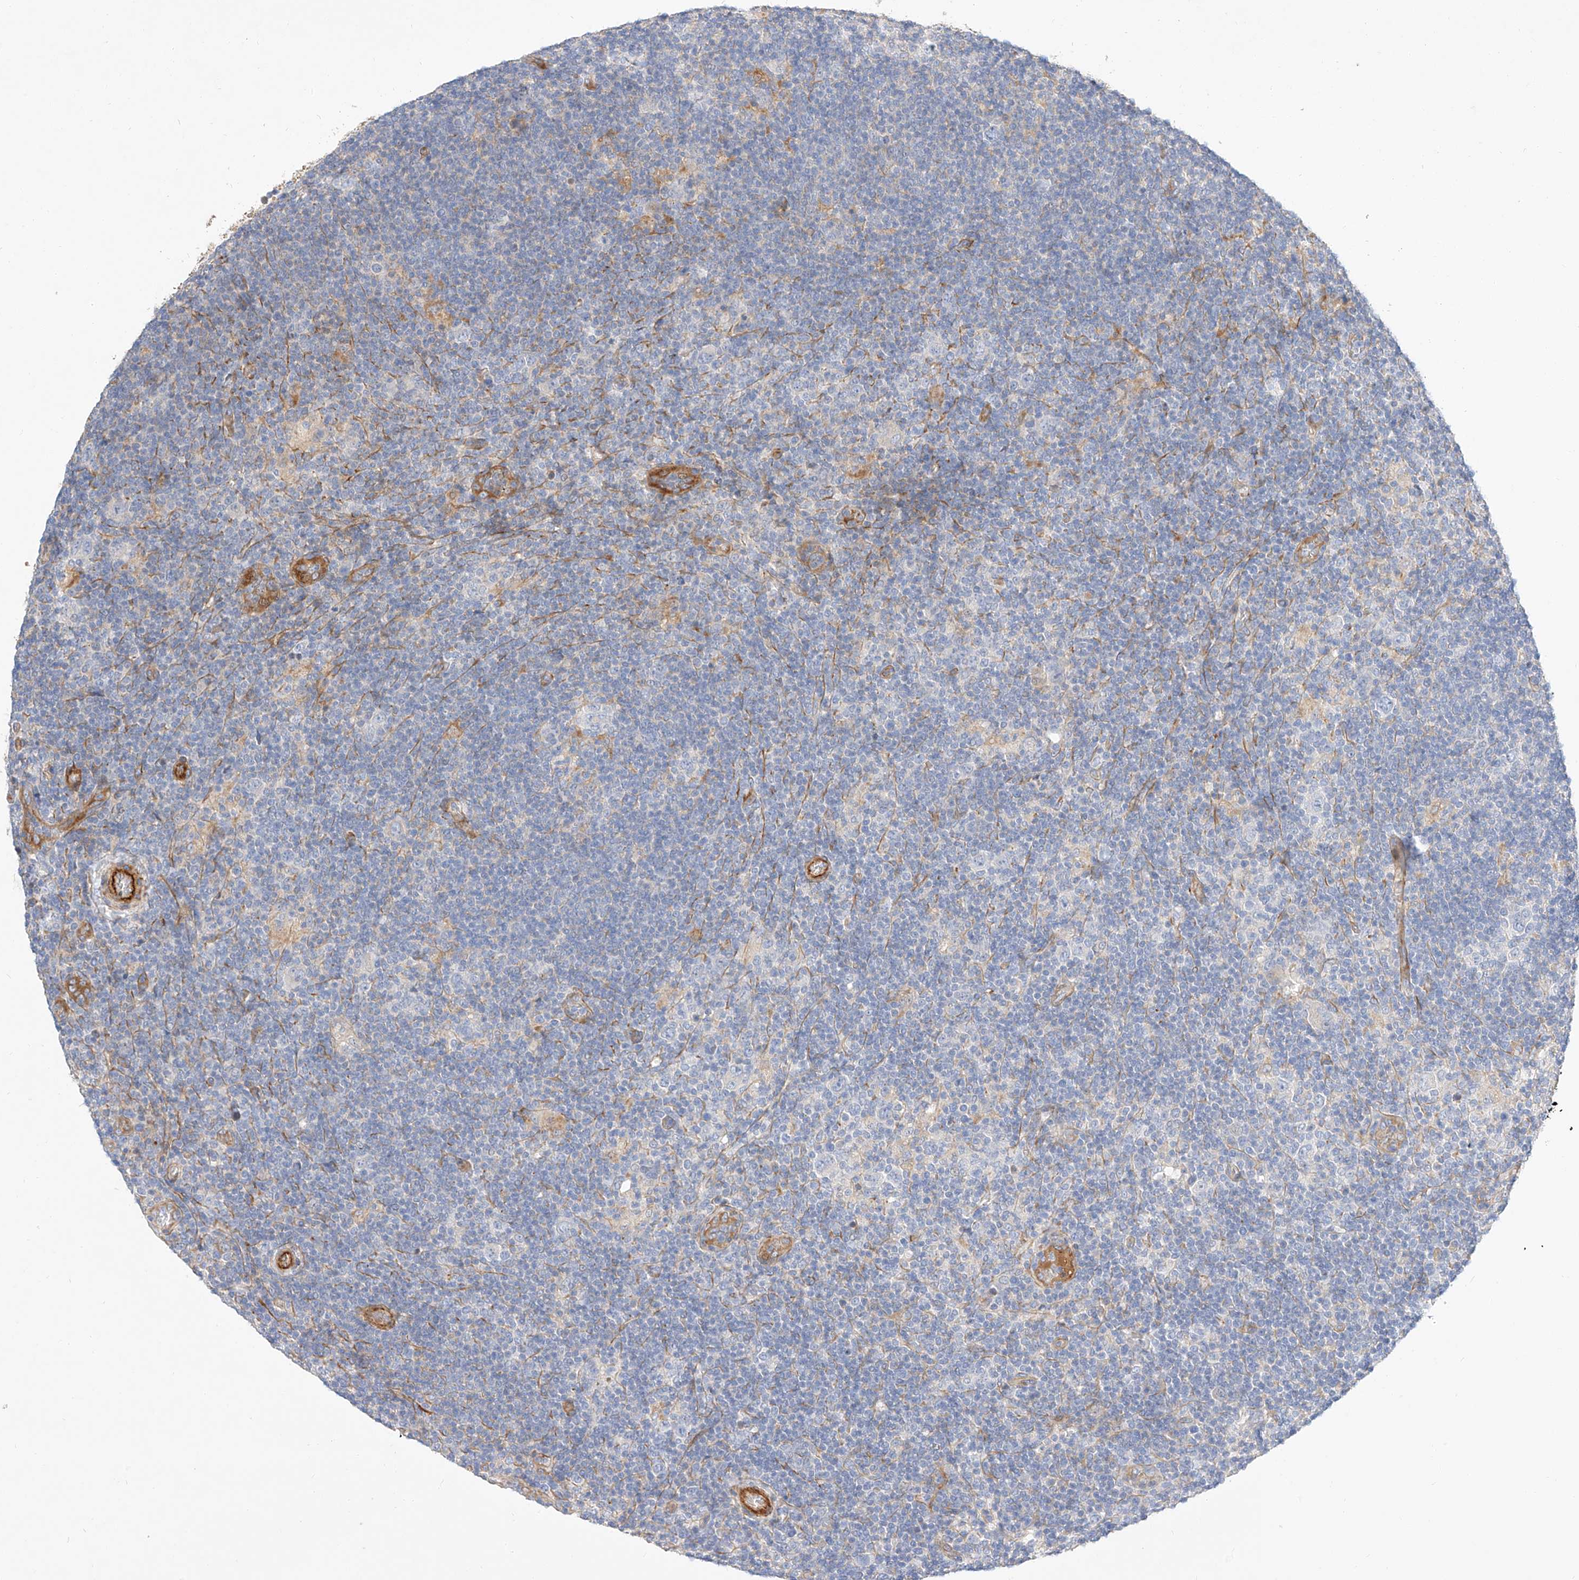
{"staining": {"intensity": "negative", "quantity": "none", "location": "none"}, "tissue": "lymphoma", "cell_type": "Tumor cells", "image_type": "cancer", "snomed": [{"axis": "morphology", "description": "Hodgkin's disease, NOS"}, {"axis": "topography", "description": "Lymph node"}], "caption": "Histopathology image shows no significant protein expression in tumor cells of lymphoma.", "gene": "KCNH5", "patient": {"sex": "female", "age": 57}}